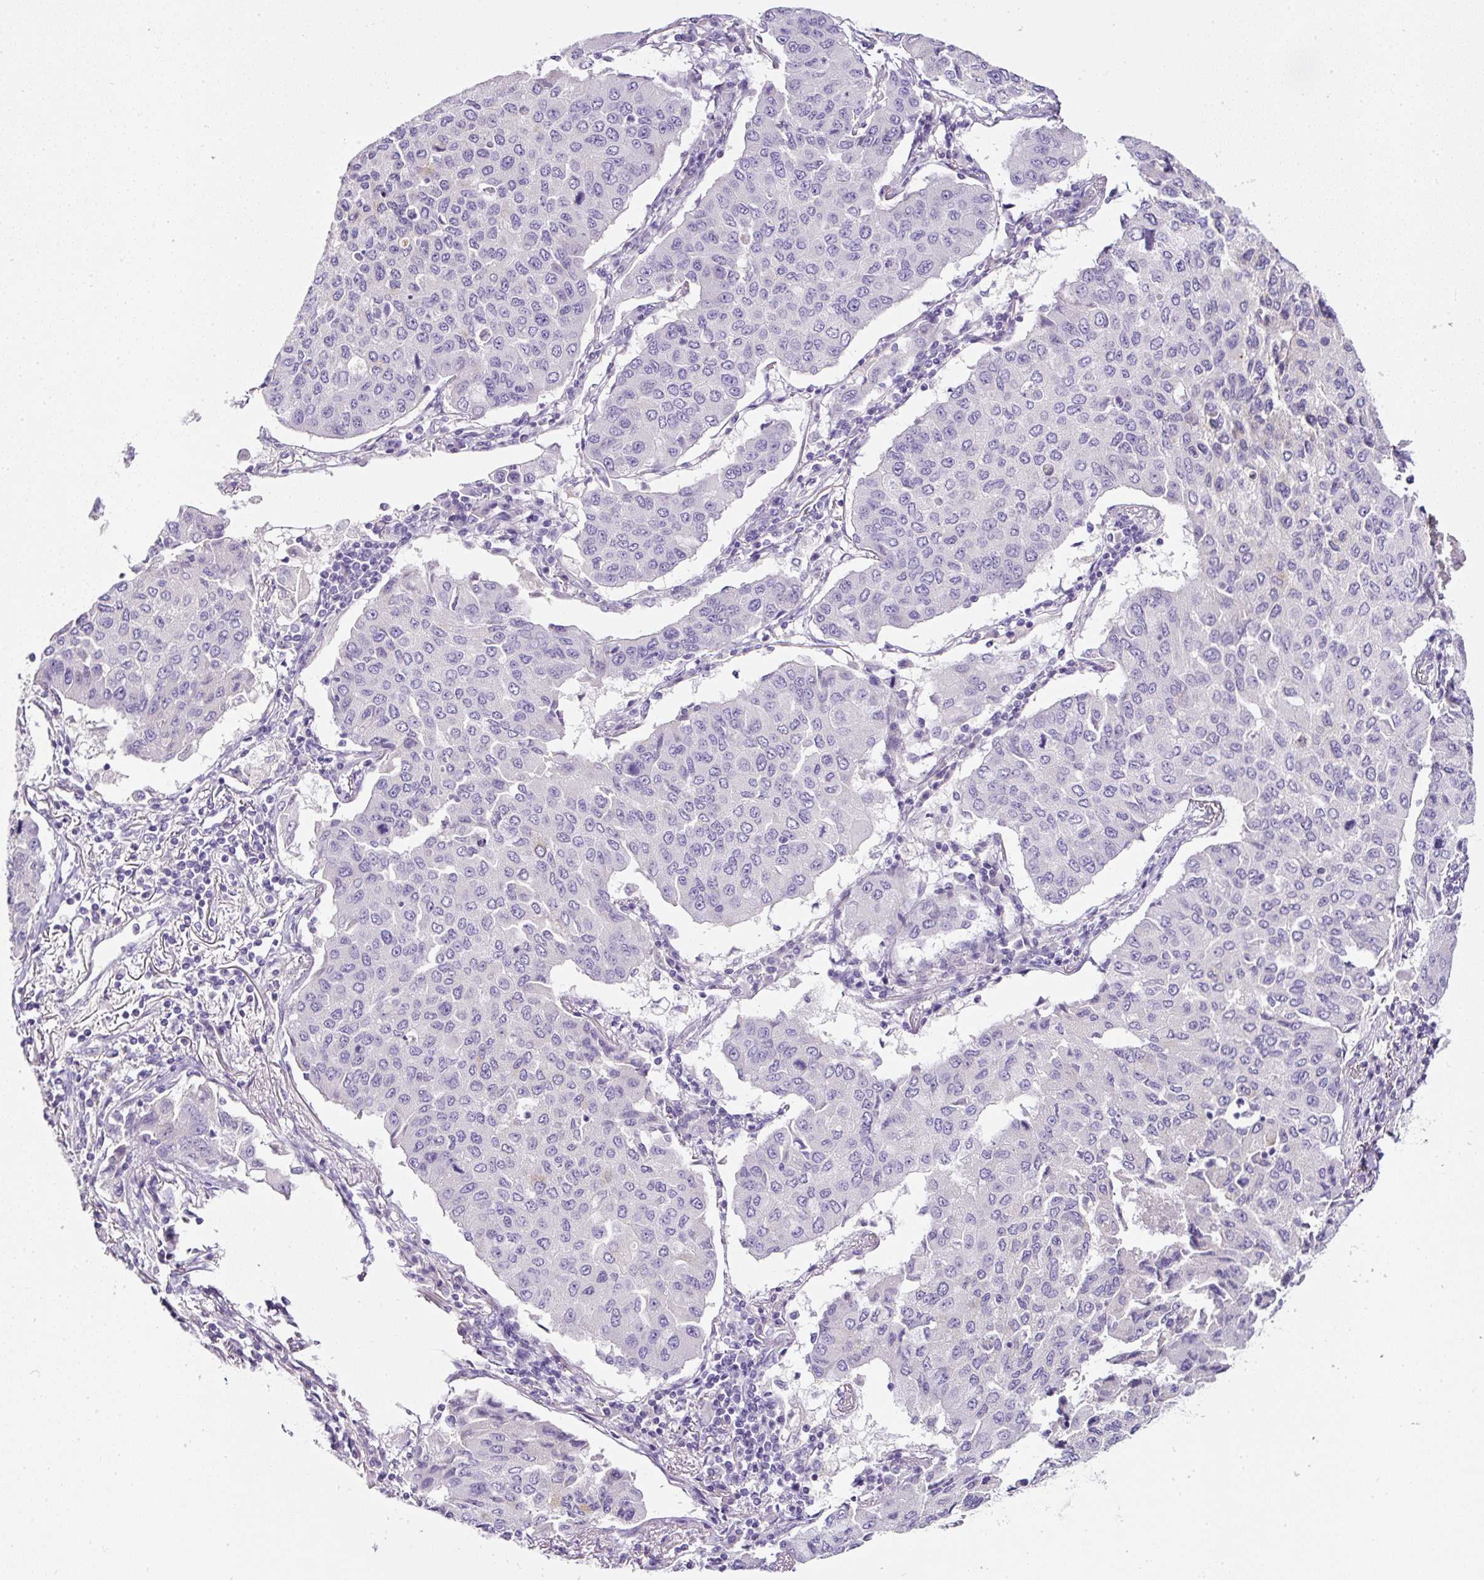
{"staining": {"intensity": "negative", "quantity": "none", "location": "none"}, "tissue": "lung cancer", "cell_type": "Tumor cells", "image_type": "cancer", "snomed": [{"axis": "morphology", "description": "Squamous cell carcinoma, NOS"}, {"axis": "topography", "description": "Lung"}], "caption": "The histopathology image reveals no staining of tumor cells in lung cancer (squamous cell carcinoma).", "gene": "OR14A2", "patient": {"sex": "male", "age": 74}}